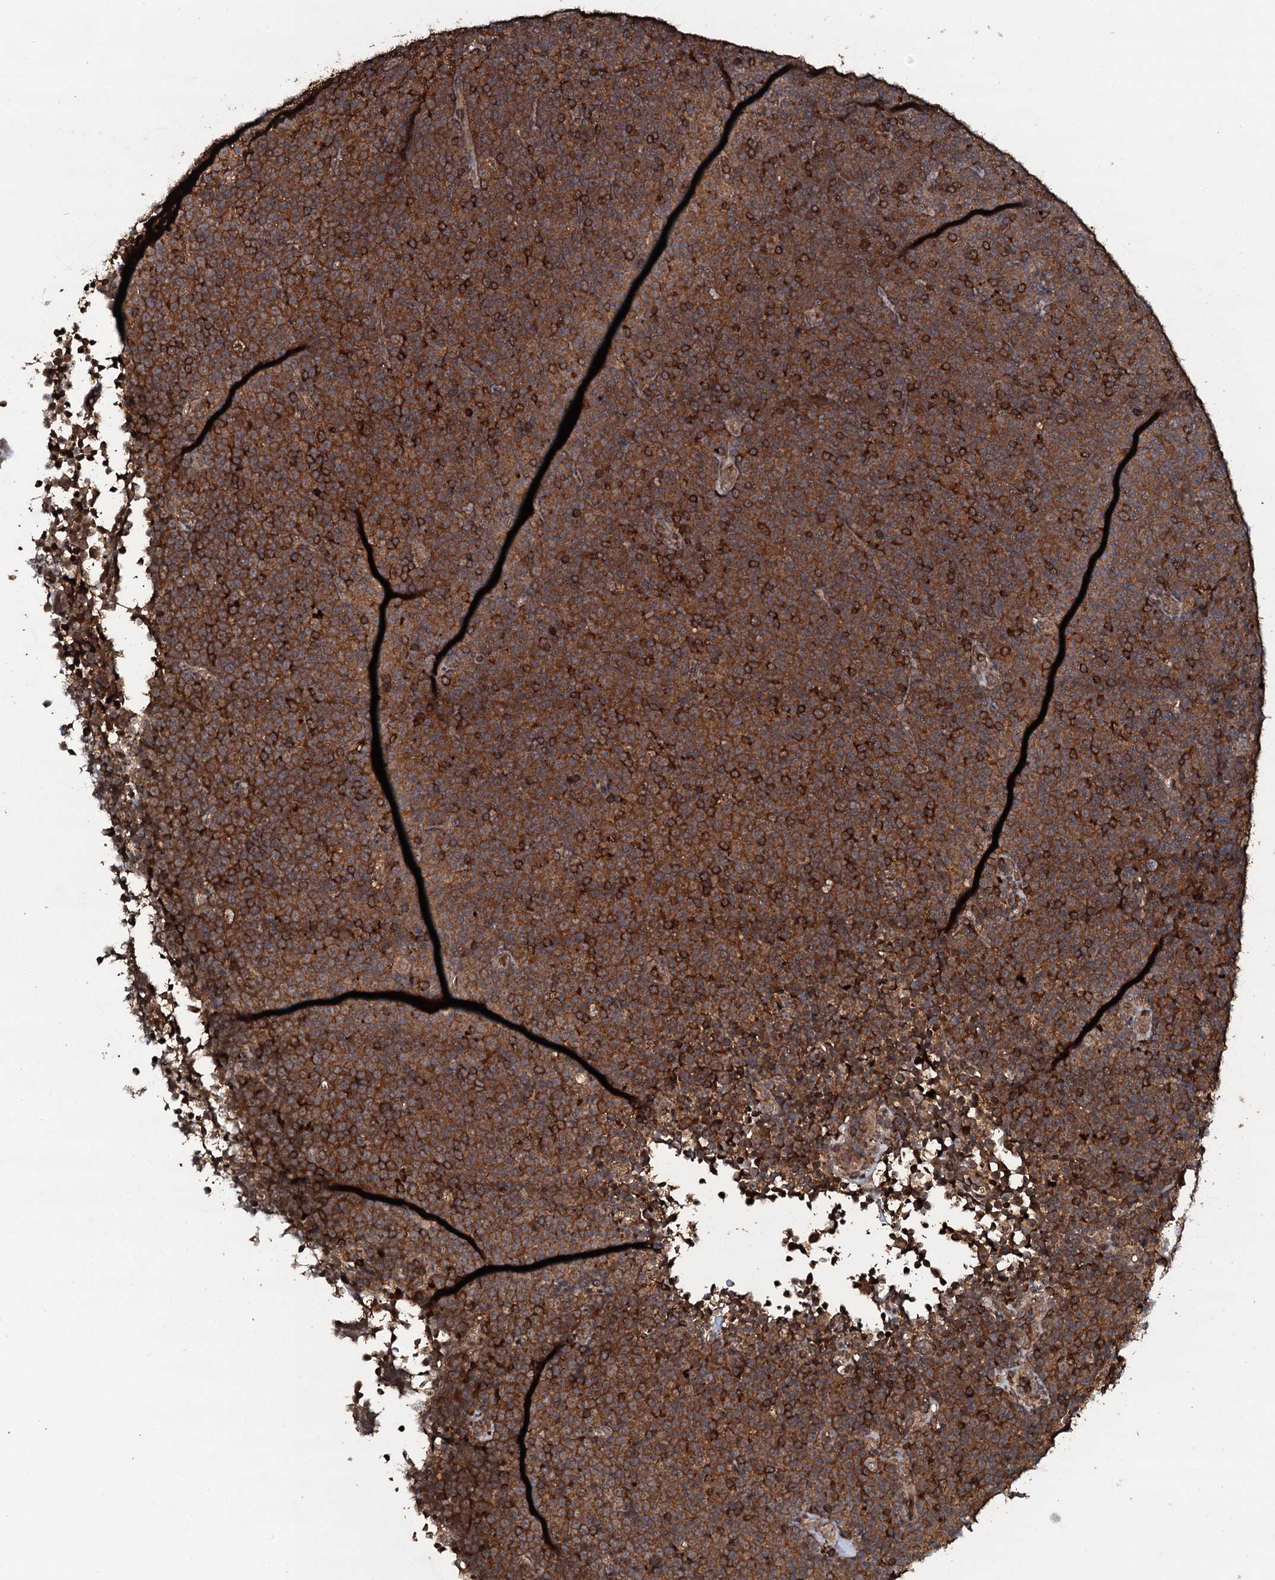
{"staining": {"intensity": "moderate", "quantity": ">75%", "location": "cytoplasmic/membranous"}, "tissue": "lymphoma", "cell_type": "Tumor cells", "image_type": "cancer", "snomed": [{"axis": "morphology", "description": "Malignant lymphoma, non-Hodgkin's type, Low grade"}, {"axis": "topography", "description": "Lymph node"}], "caption": "This micrograph shows immunohistochemistry (IHC) staining of lymphoma, with medium moderate cytoplasmic/membranous positivity in approximately >75% of tumor cells.", "gene": "ADGRG3", "patient": {"sex": "female", "age": 67}}